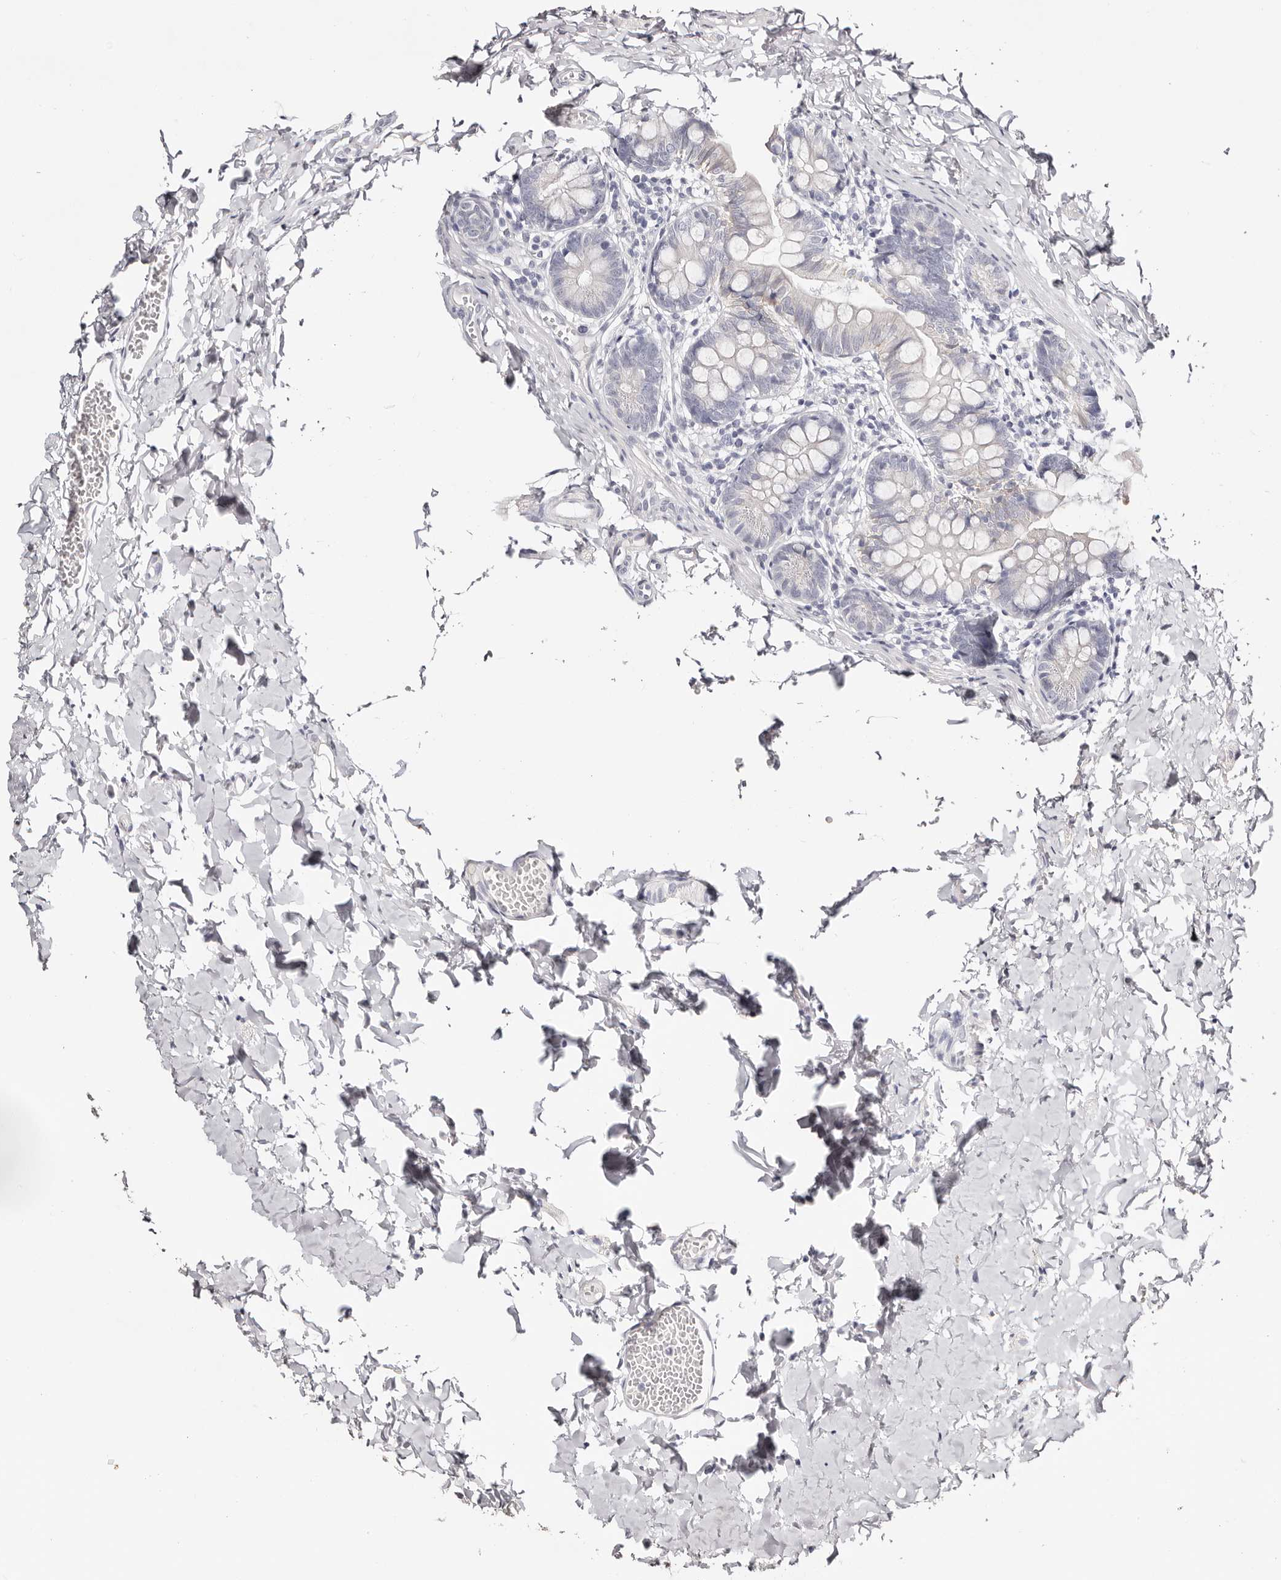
{"staining": {"intensity": "weak", "quantity": "<25%", "location": "cytoplasmic/membranous"}, "tissue": "small intestine", "cell_type": "Glandular cells", "image_type": "normal", "snomed": [{"axis": "morphology", "description": "Normal tissue, NOS"}, {"axis": "topography", "description": "Small intestine"}], "caption": "A high-resolution histopathology image shows immunohistochemistry (IHC) staining of unremarkable small intestine, which exhibits no significant positivity in glandular cells.", "gene": "AKNAD1", "patient": {"sex": "male", "age": 7}}